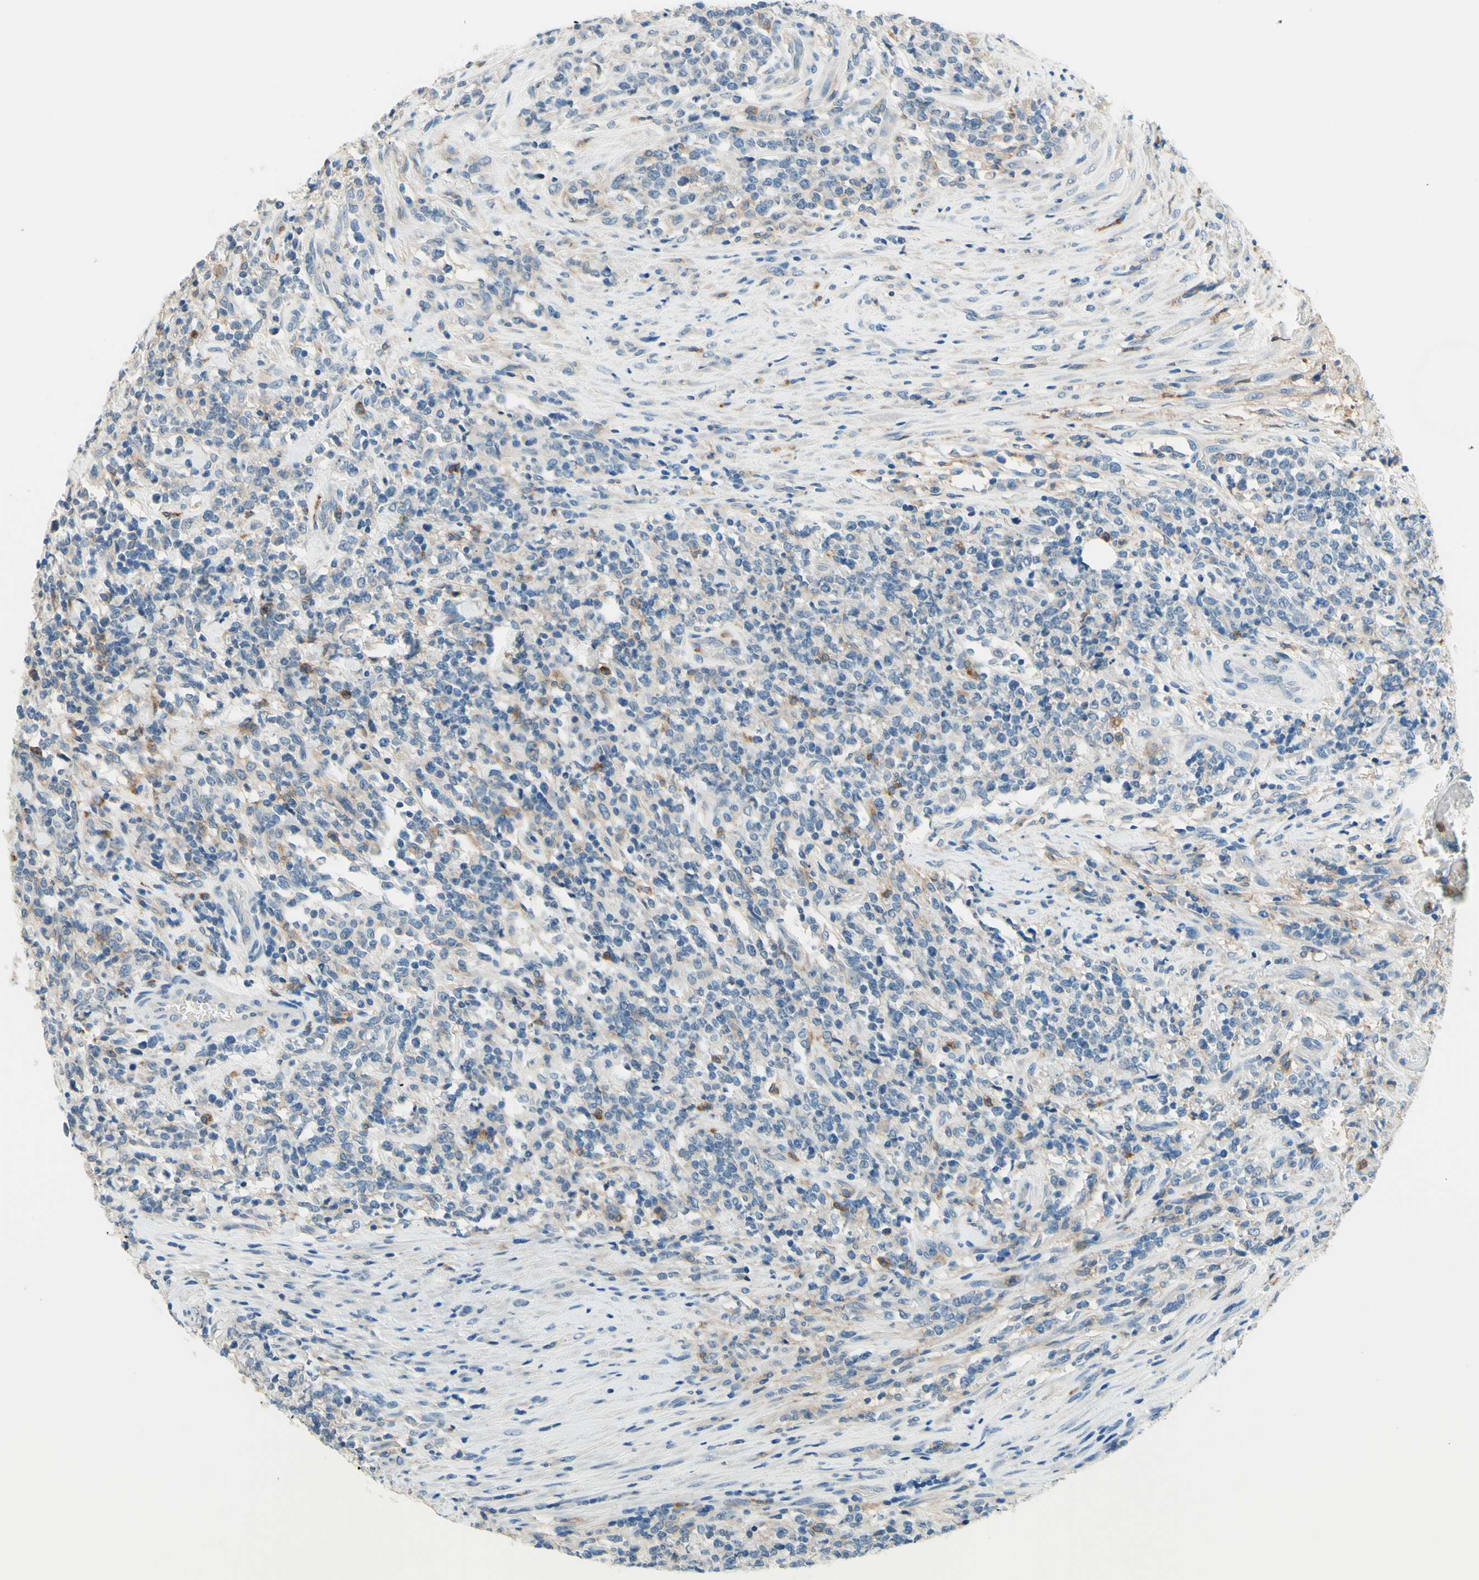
{"staining": {"intensity": "negative", "quantity": "none", "location": "none"}, "tissue": "lymphoma", "cell_type": "Tumor cells", "image_type": "cancer", "snomed": [{"axis": "morphology", "description": "Malignant lymphoma, non-Hodgkin's type, High grade"}, {"axis": "topography", "description": "Soft tissue"}], "caption": "A photomicrograph of human high-grade malignant lymphoma, non-Hodgkin's type is negative for staining in tumor cells. Nuclei are stained in blue.", "gene": "SIGLEC9", "patient": {"sex": "male", "age": 18}}